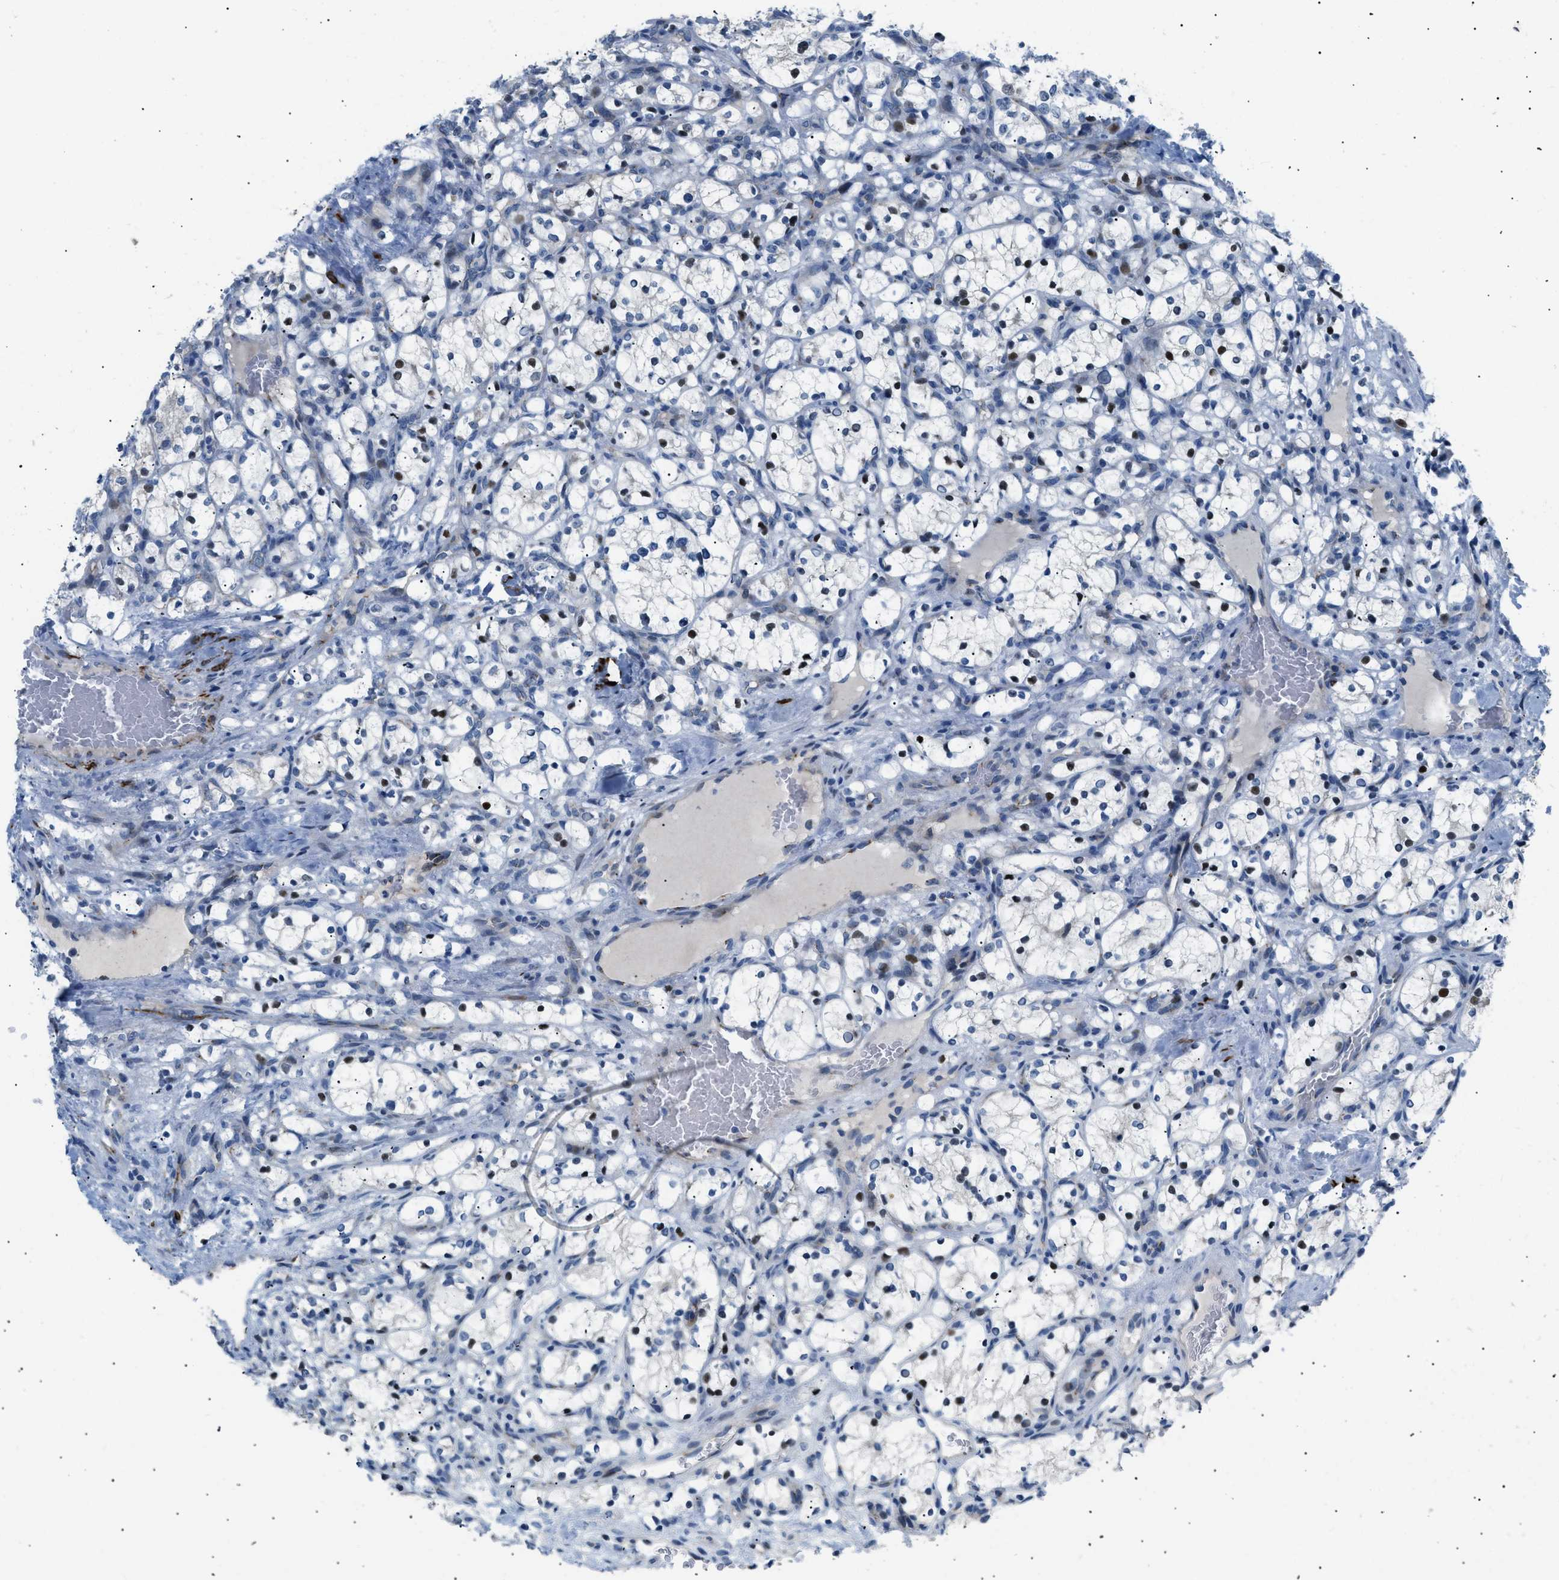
{"staining": {"intensity": "strong", "quantity": "<25%", "location": "nuclear"}, "tissue": "renal cancer", "cell_type": "Tumor cells", "image_type": "cancer", "snomed": [{"axis": "morphology", "description": "Adenocarcinoma, NOS"}, {"axis": "topography", "description": "Kidney"}], "caption": "Immunohistochemical staining of renal adenocarcinoma exhibits strong nuclear protein staining in about <25% of tumor cells.", "gene": "ICA1", "patient": {"sex": "female", "age": 69}}